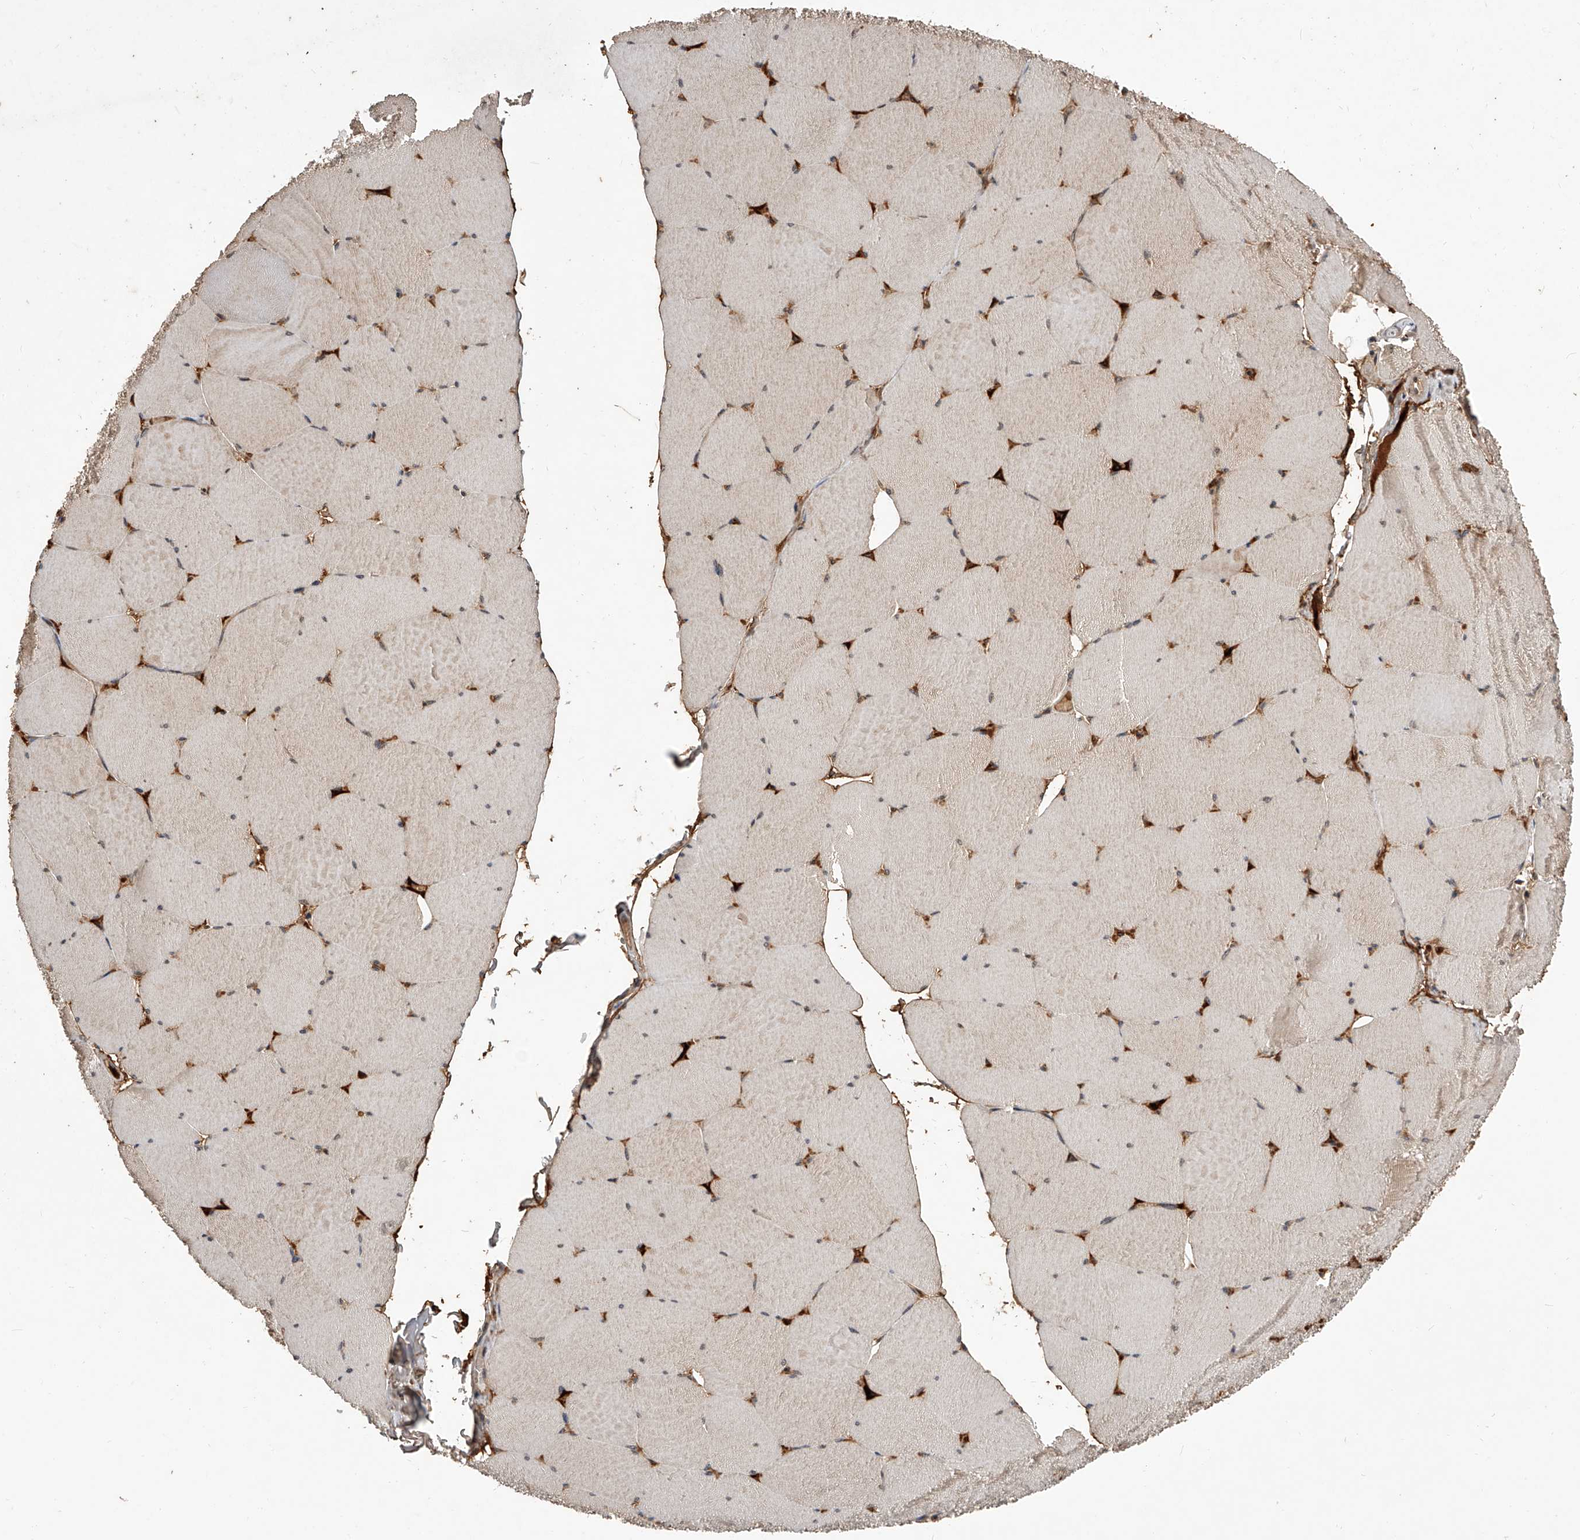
{"staining": {"intensity": "moderate", "quantity": "25%-75%", "location": "cytoplasmic/membranous"}, "tissue": "skeletal muscle", "cell_type": "Myocytes", "image_type": "normal", "snomed": [{"axis": "morphology", "description": "Normal tissue, NOS"}, {"axis": "topography", "description": "Skeletal muscle"}, {"axis": "topography", "description": "Head-Neck"}], "caption": "High-power microscopy captured an immunohistochemistry micrograph of unremarkable skeletal muscle, revealing moderate cytoplasmic/membranous expression in about 25%-75% of myocytes.", "gene": "CFAP410", "patient": {"sex": "male", "age": 66}}